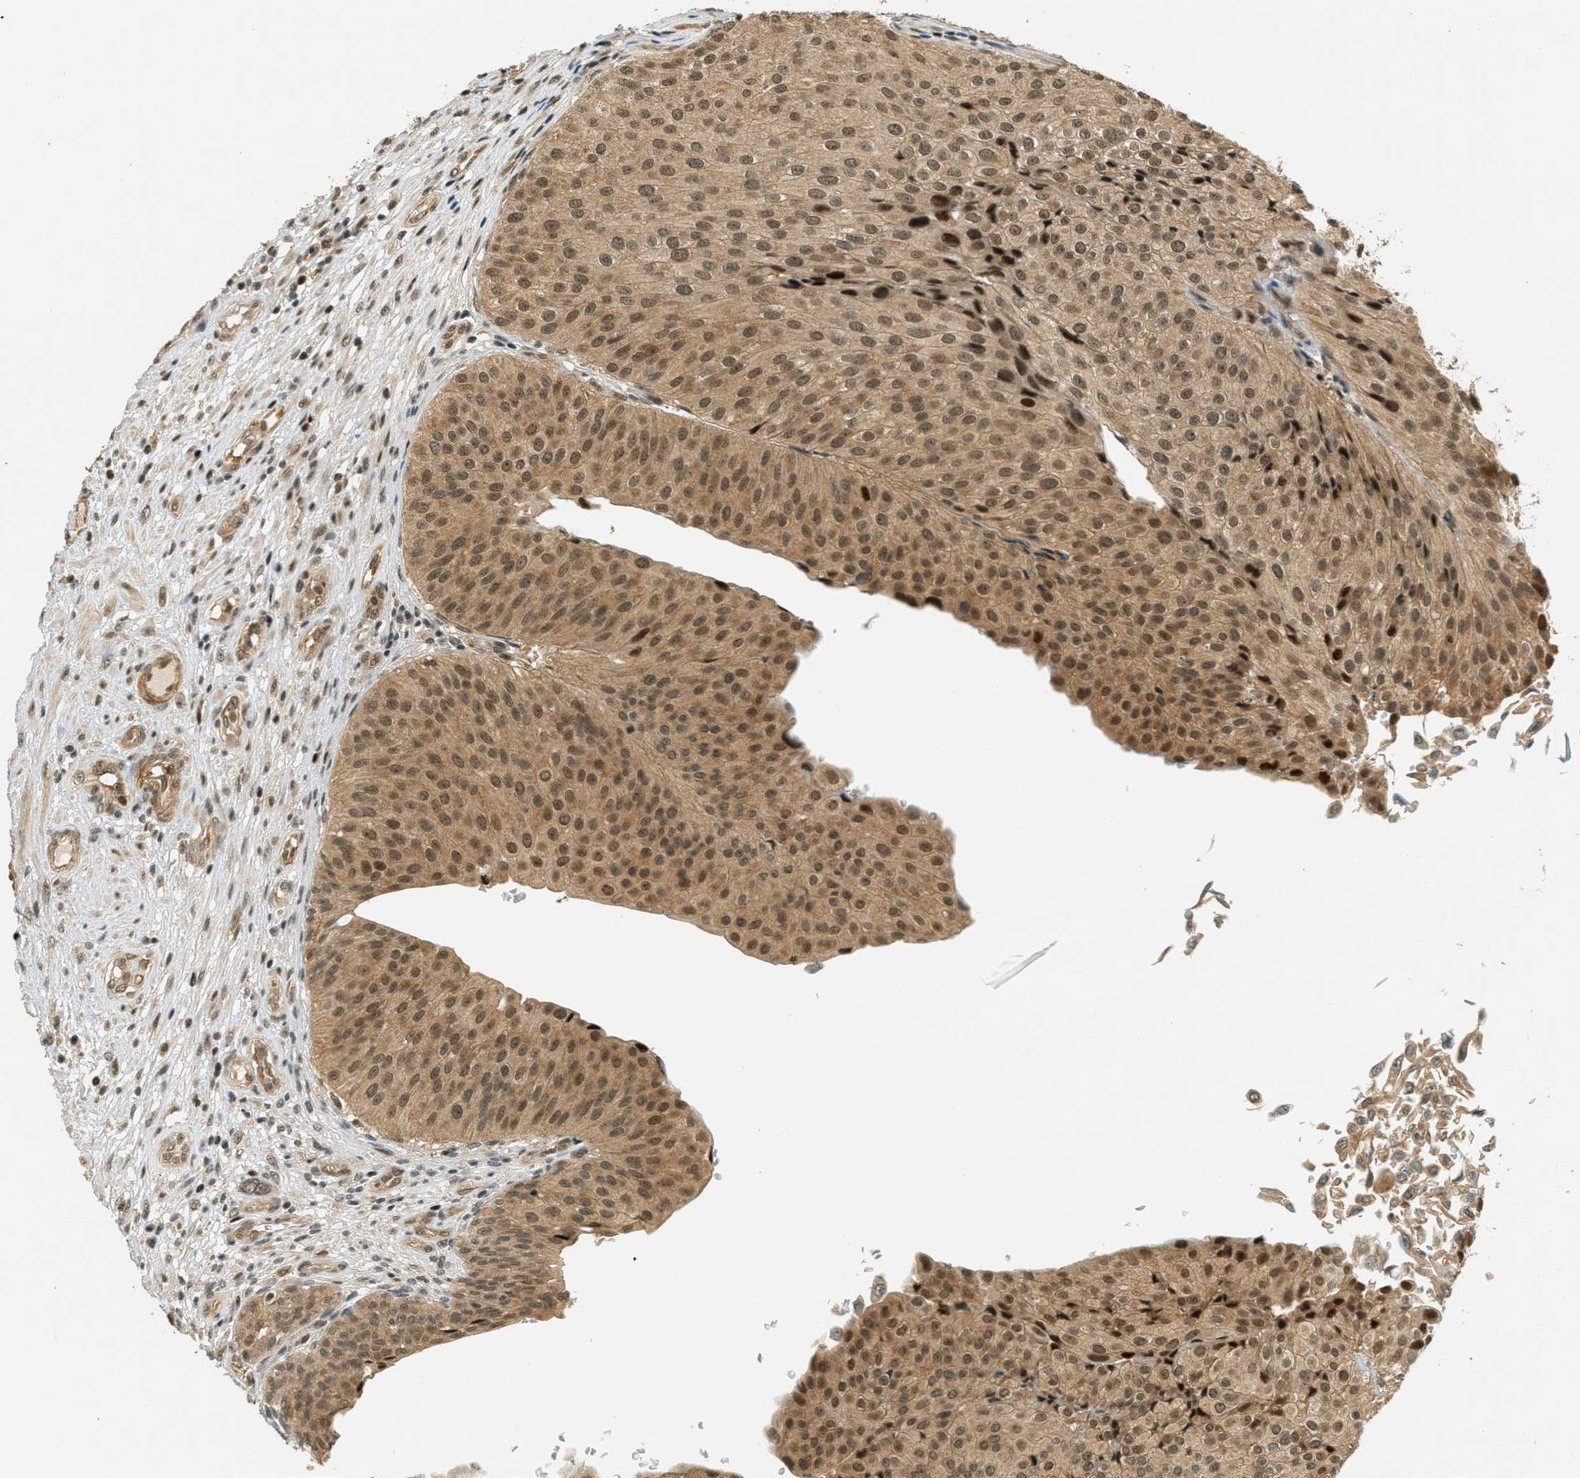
{"staining": {"intensity": "moderate", "quantity": ">75%", "location": "cytoplasmic/membranous,nuclear"}, "tissue": "urothelial cancer", "cell_type": "Tumor cells", "image_type": "cancer", "snomed": [{"axis": "morphology", "description": "Urothelial carcinoma, Low grade"}, {"axis": "topography", "description": "Urinary bladder"}], "caption": "Urothelial cancer tissue shows moderate cytoplasmic/membranous and nuclear staining in approximately >75% of tumor cells, visualized by immunohistochemistry.", "gene": "FOXM1", "patient": {"sex": "male", "age": 67}}